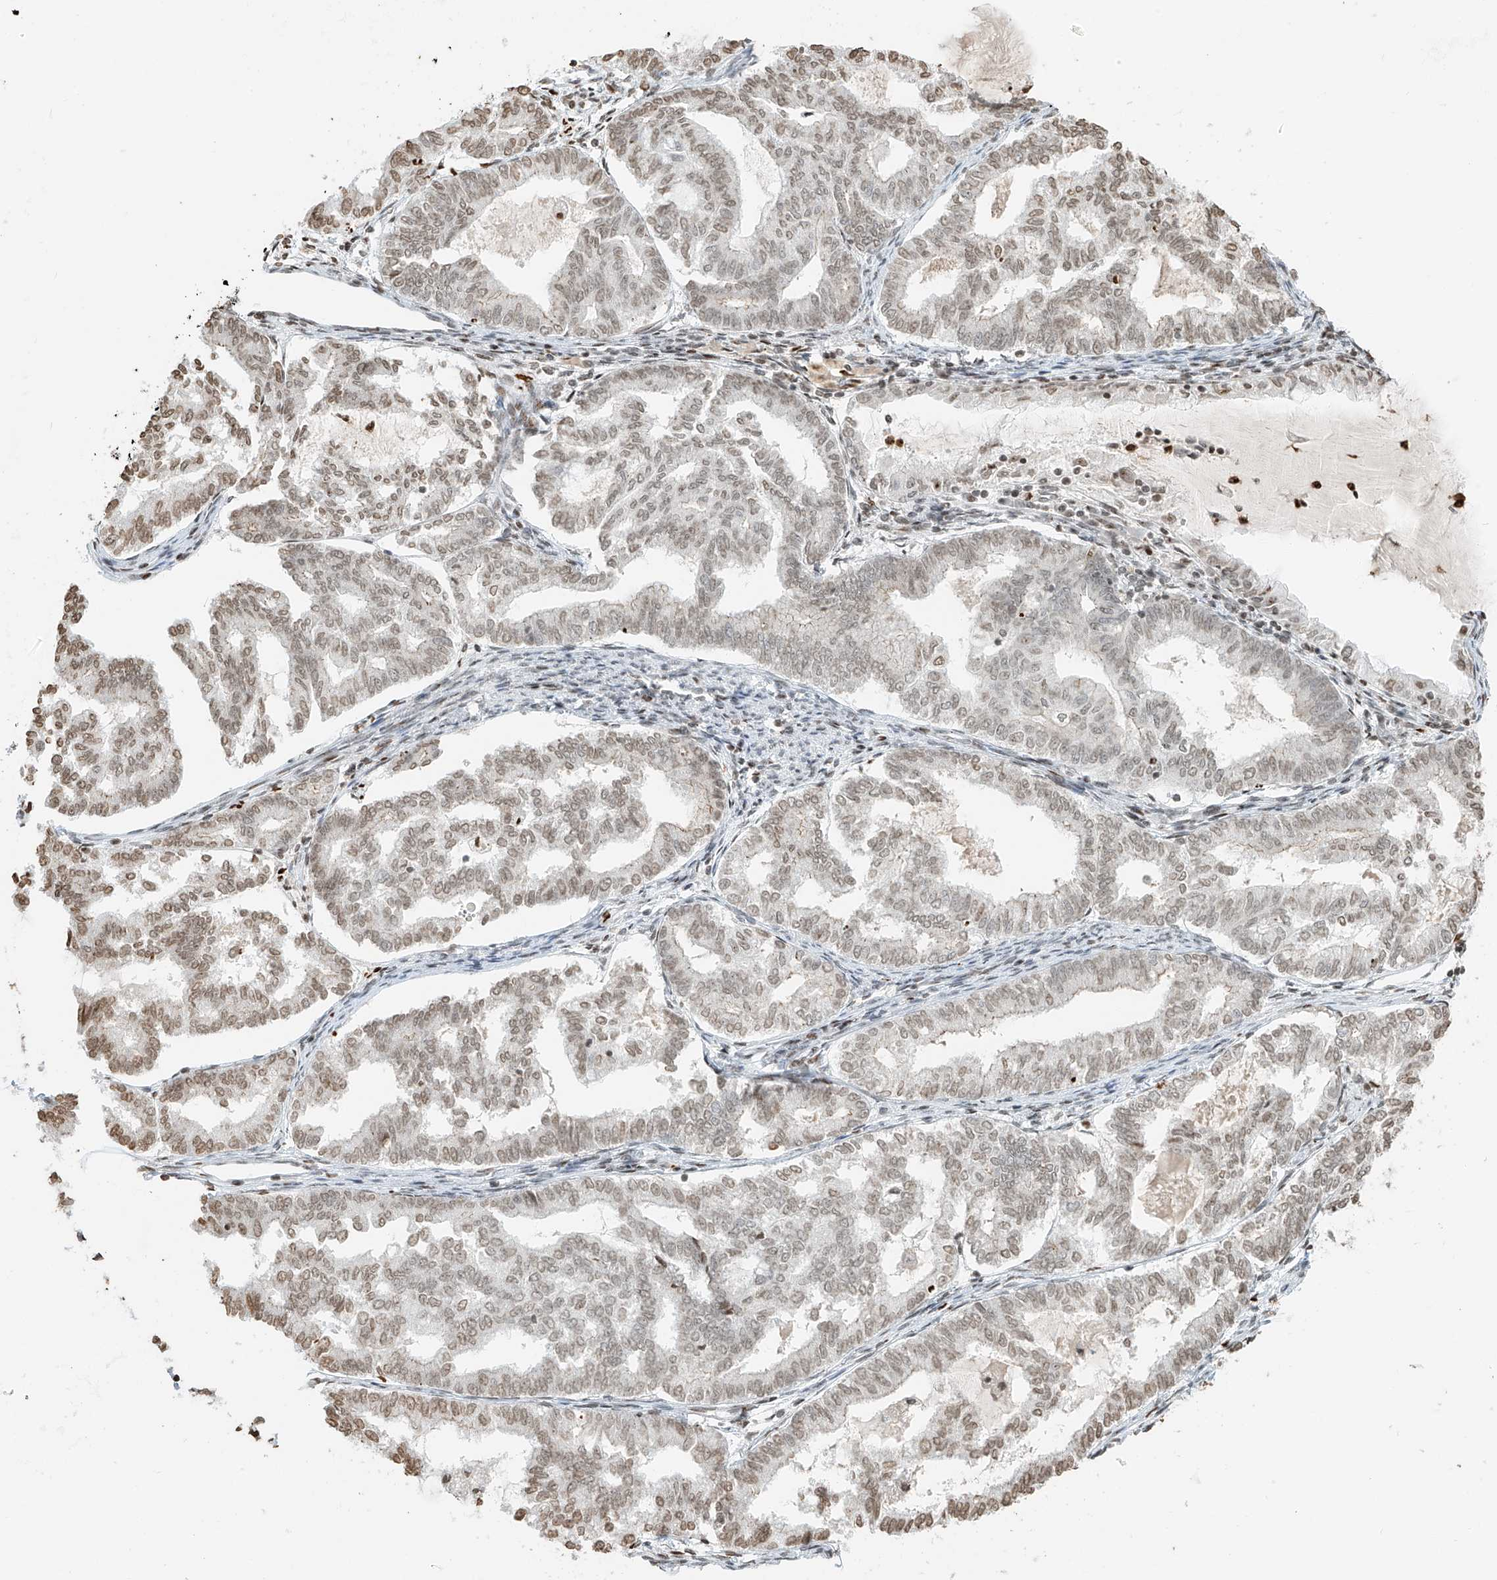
{"staining": {"intensity": "moderate", "quantity": "25%-75%", "location": "nuclear"}, "tissue": "endometrial cancer", "cell_type": "Tumor cells", "image_type": "cancer", "snomed": [{"axis": "morphology", "description": "Adenocarcinoma, NOS"}, {"axis": "topography", "description": "Endometrium"}], "caption": "IHC image of human endometrial cancer (adenocarcinoma) stained for a protein (brown), which displays medium levels of moderate nuclear staining in about 25%-75% of tumor cells.", "gene": "C17orf58", "patient": {"sex": "female", "age": 79}}